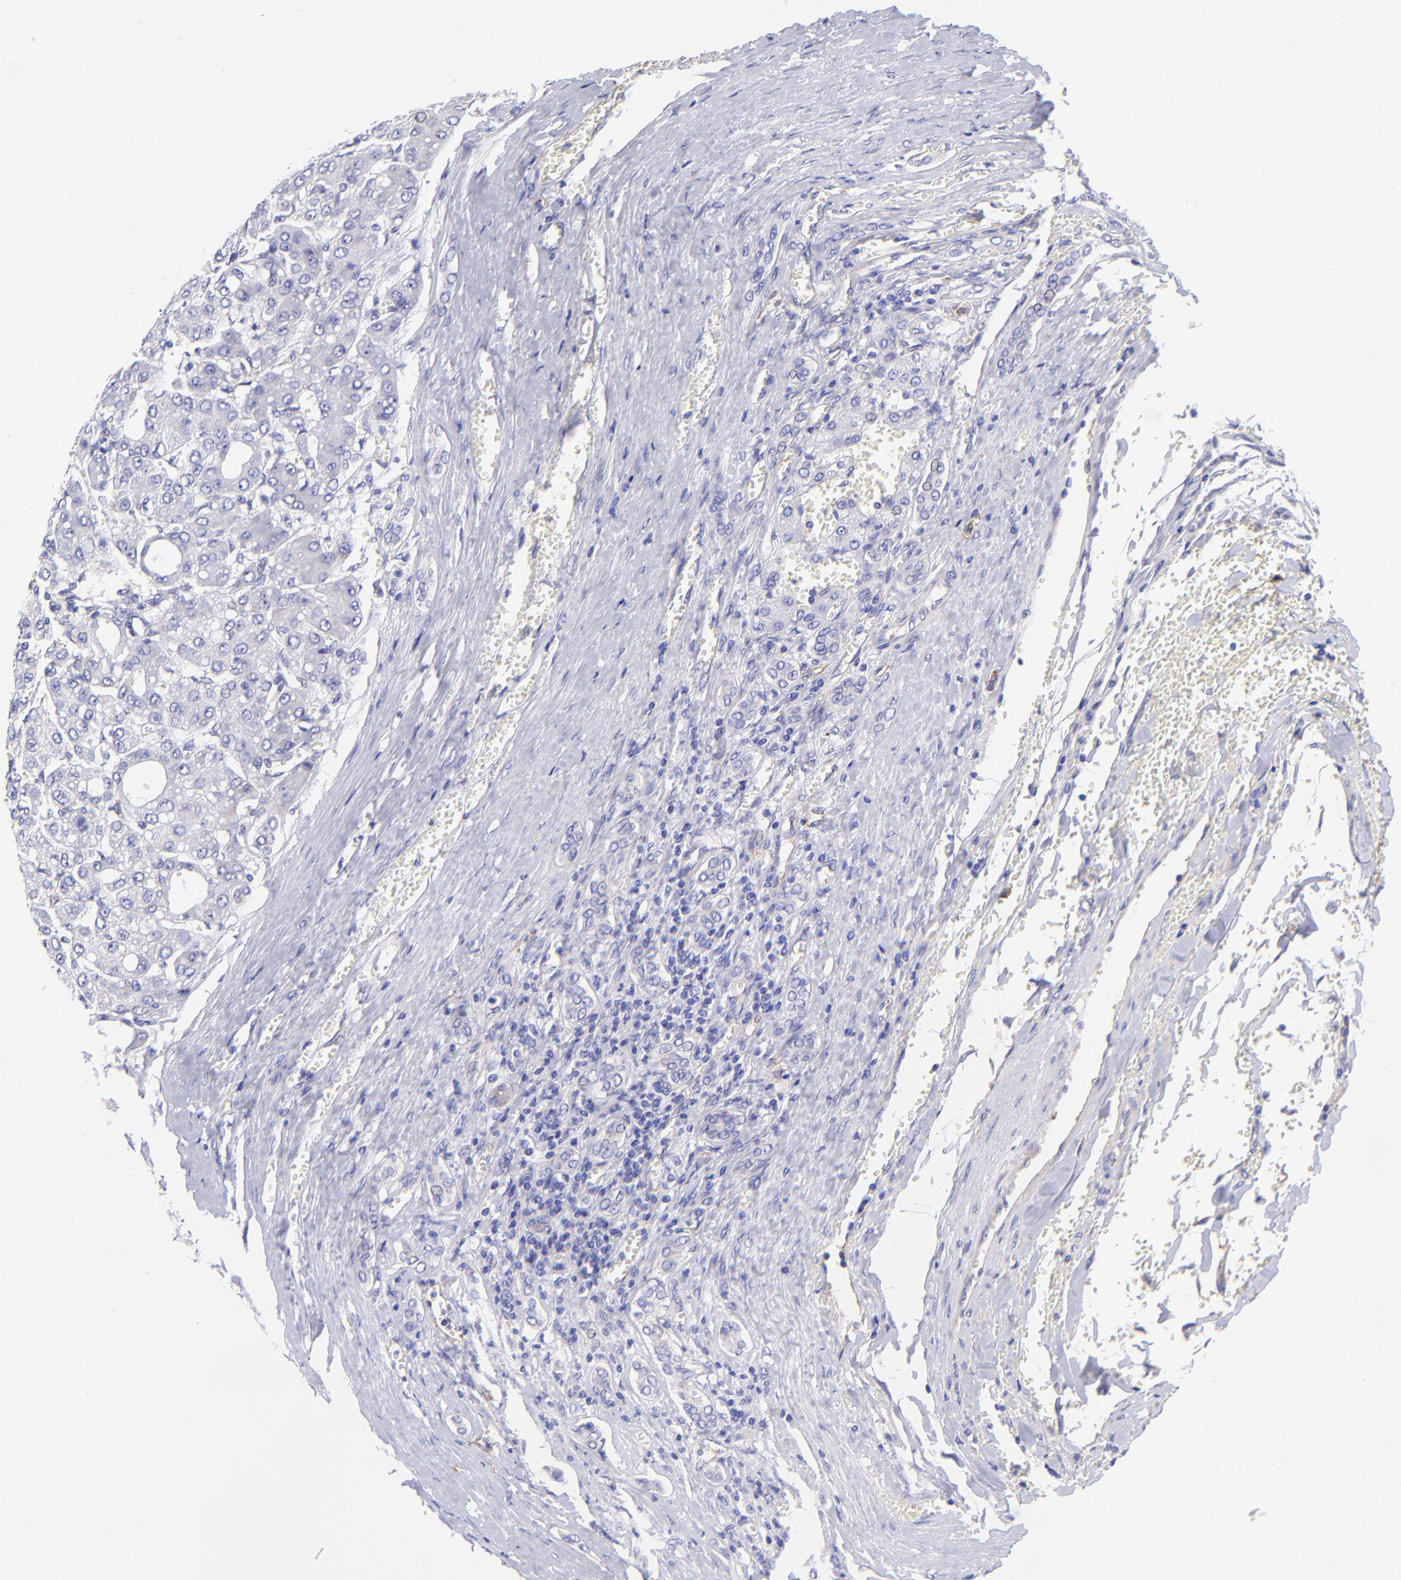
{"staining": {"intensity": "negative", "quantity": "none", "location": "none"}, "tissue": "liver cancer", "cell_type": "Tumor cells", "image_type": "cancer", "snomed": [{"axis": "morphology", "description": "Carcinoma, Hepatocellular, NOS"}, {"axis": "topography", "description": "Liver"}], "caption": "Hepatocellular carcinoma (liver) was stained to show a protein in brown. There is no significant staining in tumor cells. (DAB immunohistochemistry (IHC), high magnification).", "gene": "PPFIBP1", "patient": {"sex": "male", "age": 69}}